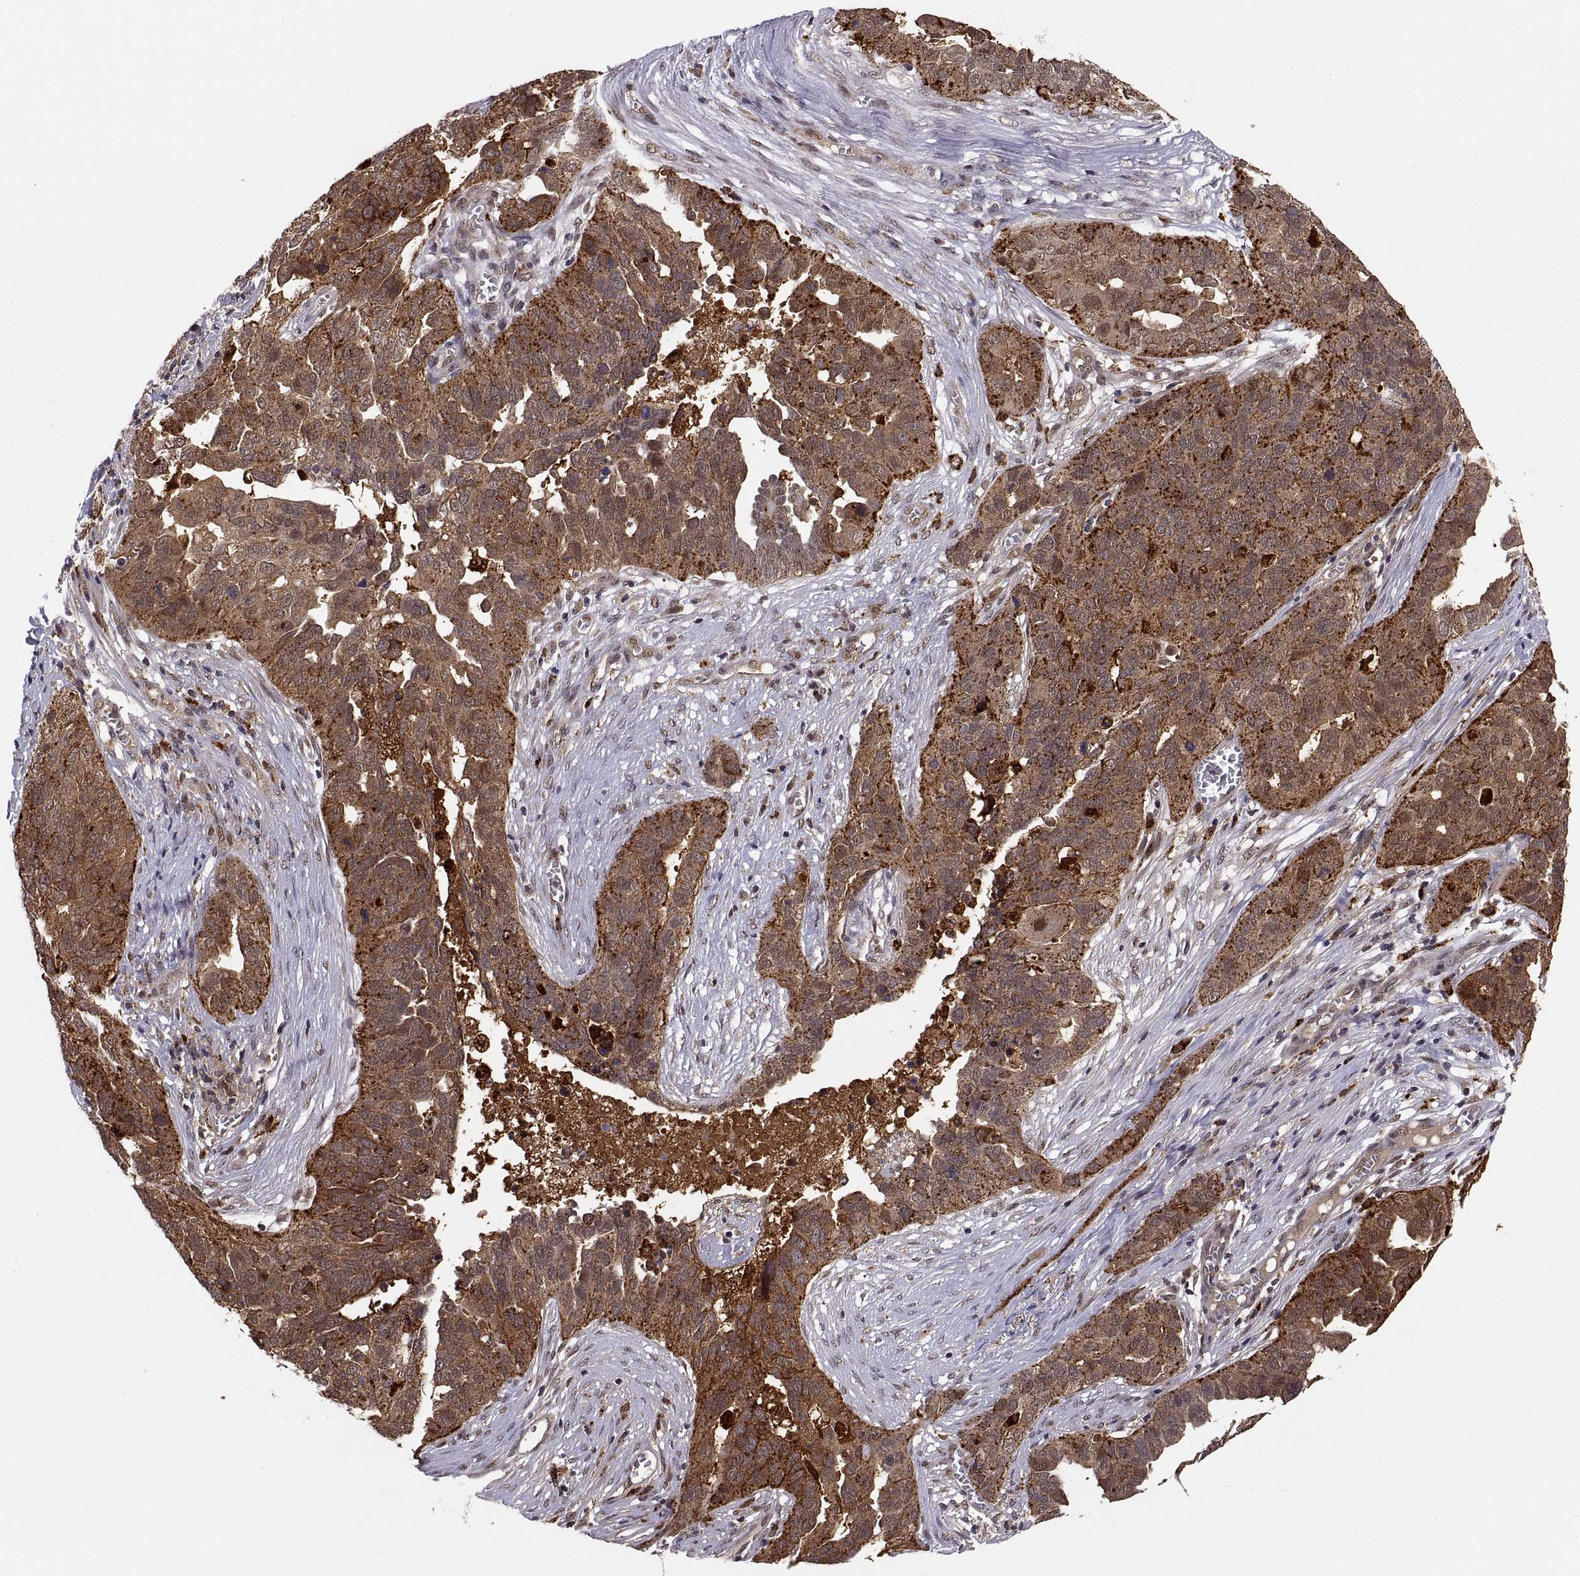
{"staining": {"intensity": "strong", "quantity": ">75%", "location": "cytoplasmic/membranous"}, "tissue": "ovarian cancer", "cell_type": "Tumor cells", "image_type": "cancer", "snomed": [{"axis": "morphology", "description": "Carcinoma, endometroid"}, {"axis": "topography", "description": "Soft tissue"}, {"axis": "topography", "description": "Ovary"}], "caption": "Protein analysis of endometroid carcinoma (ovarian) tissue demonstrates strong cytoplasmic/membranous positivity in approximately >75% of tumor cells. (brown staining indicates protein expression, while blue staining denotes nuclei).", "gene": "PSMC2", "patient": {"sex": "female", "age": 52}}